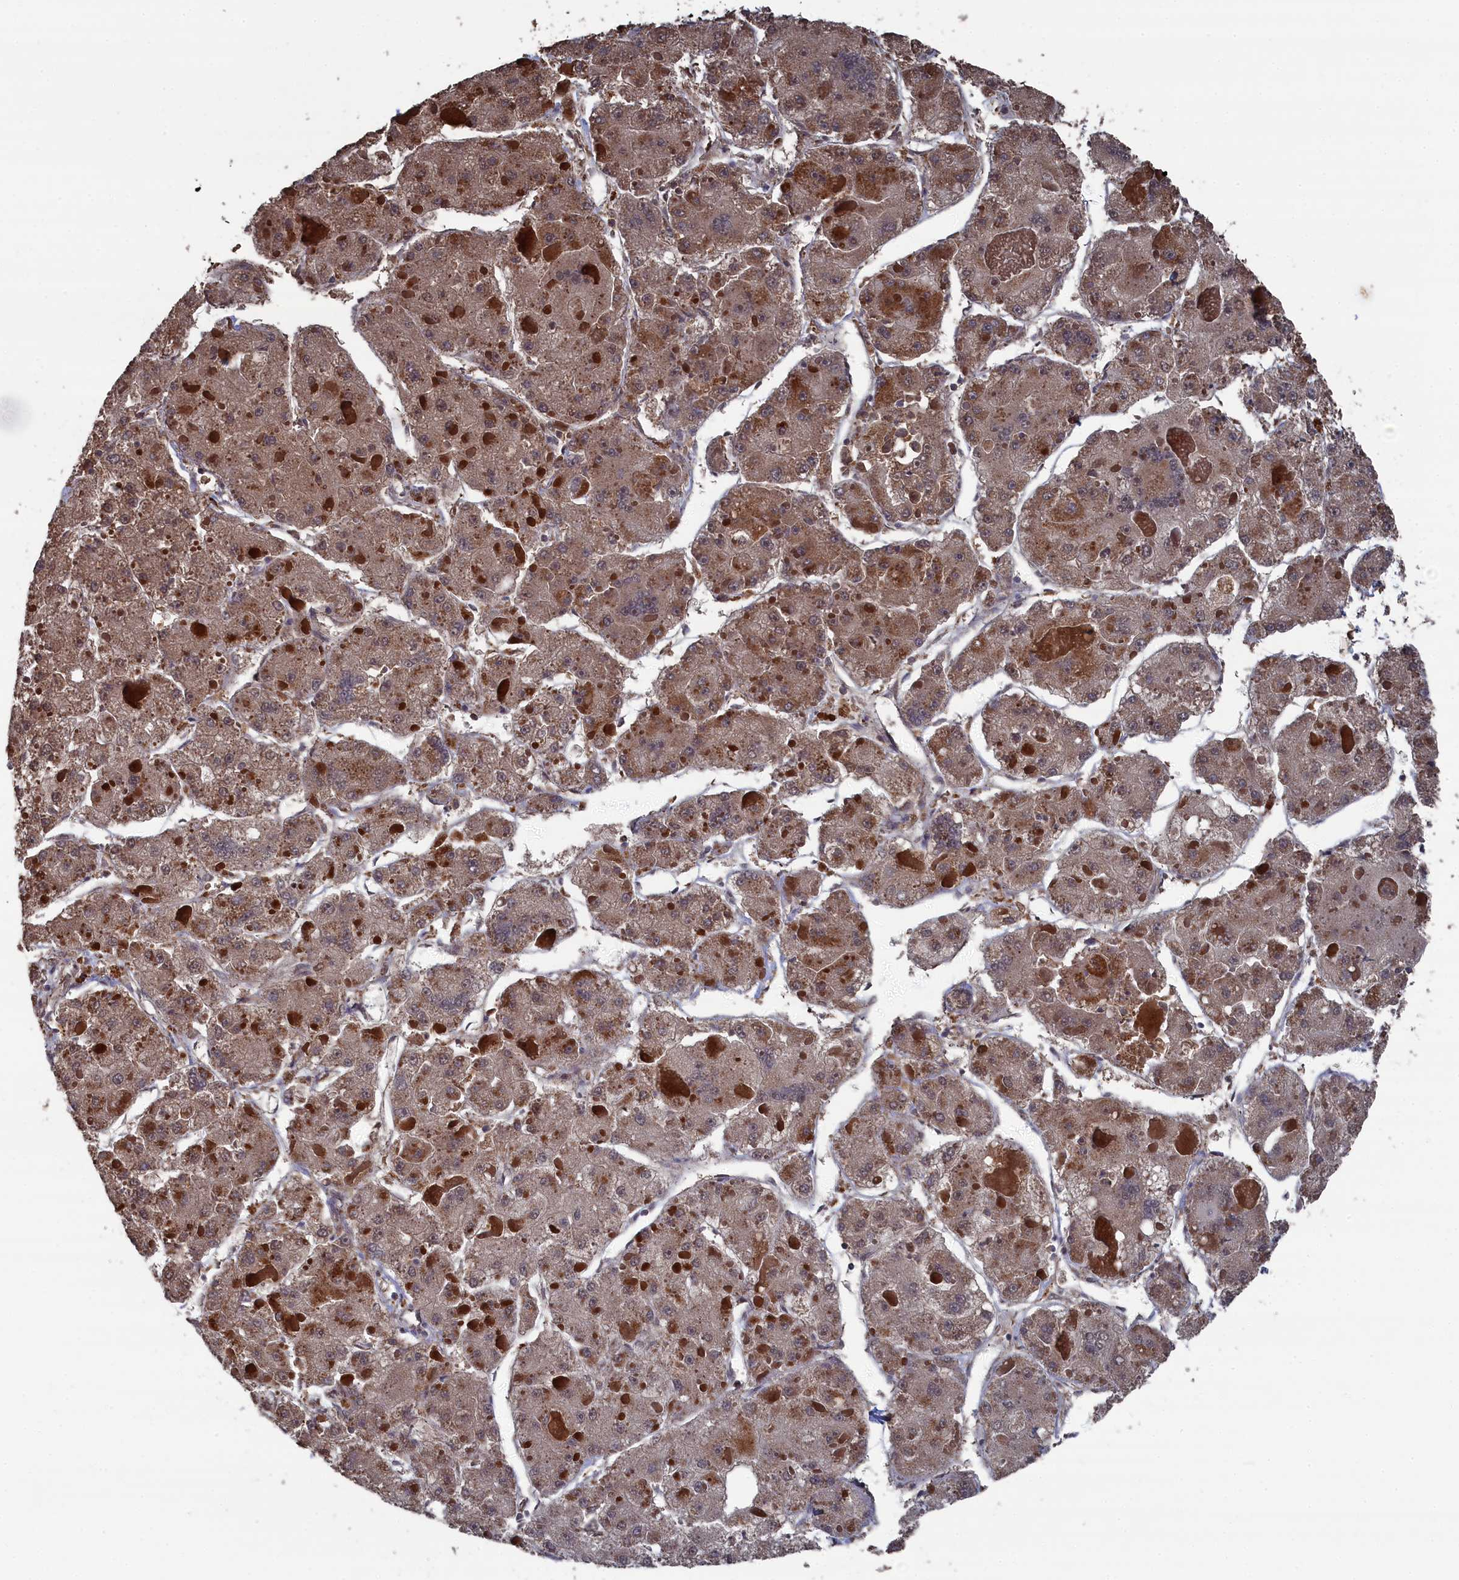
{"staining": {"intensity": "moderate", "quantity": ">75%", "location": "cytoplasmic/membranous"}, "tissue": "liver cancer", "cell_type": "Tumor cells", "image_type": "cancer", "snomed": [{"axis": "morphology", "description": "Carcinoma, Hepatocellular, NOS"}, {"axis": "topography", "description": "Liver"}], "caption": "IHC staining of liver cancer, which exhibits medium levels of moderate cytoplasmic/membranous staining in approximately >75% of tumor cells indicating moderate cytoplasmic/membranous protein expression. The staining was performed using DAB (brown) for protein detection and nuclei were counterstained in hematoxylin (blue).", "gene": "CEACAM21", "patient": {"sex": "female", "age": 73}}